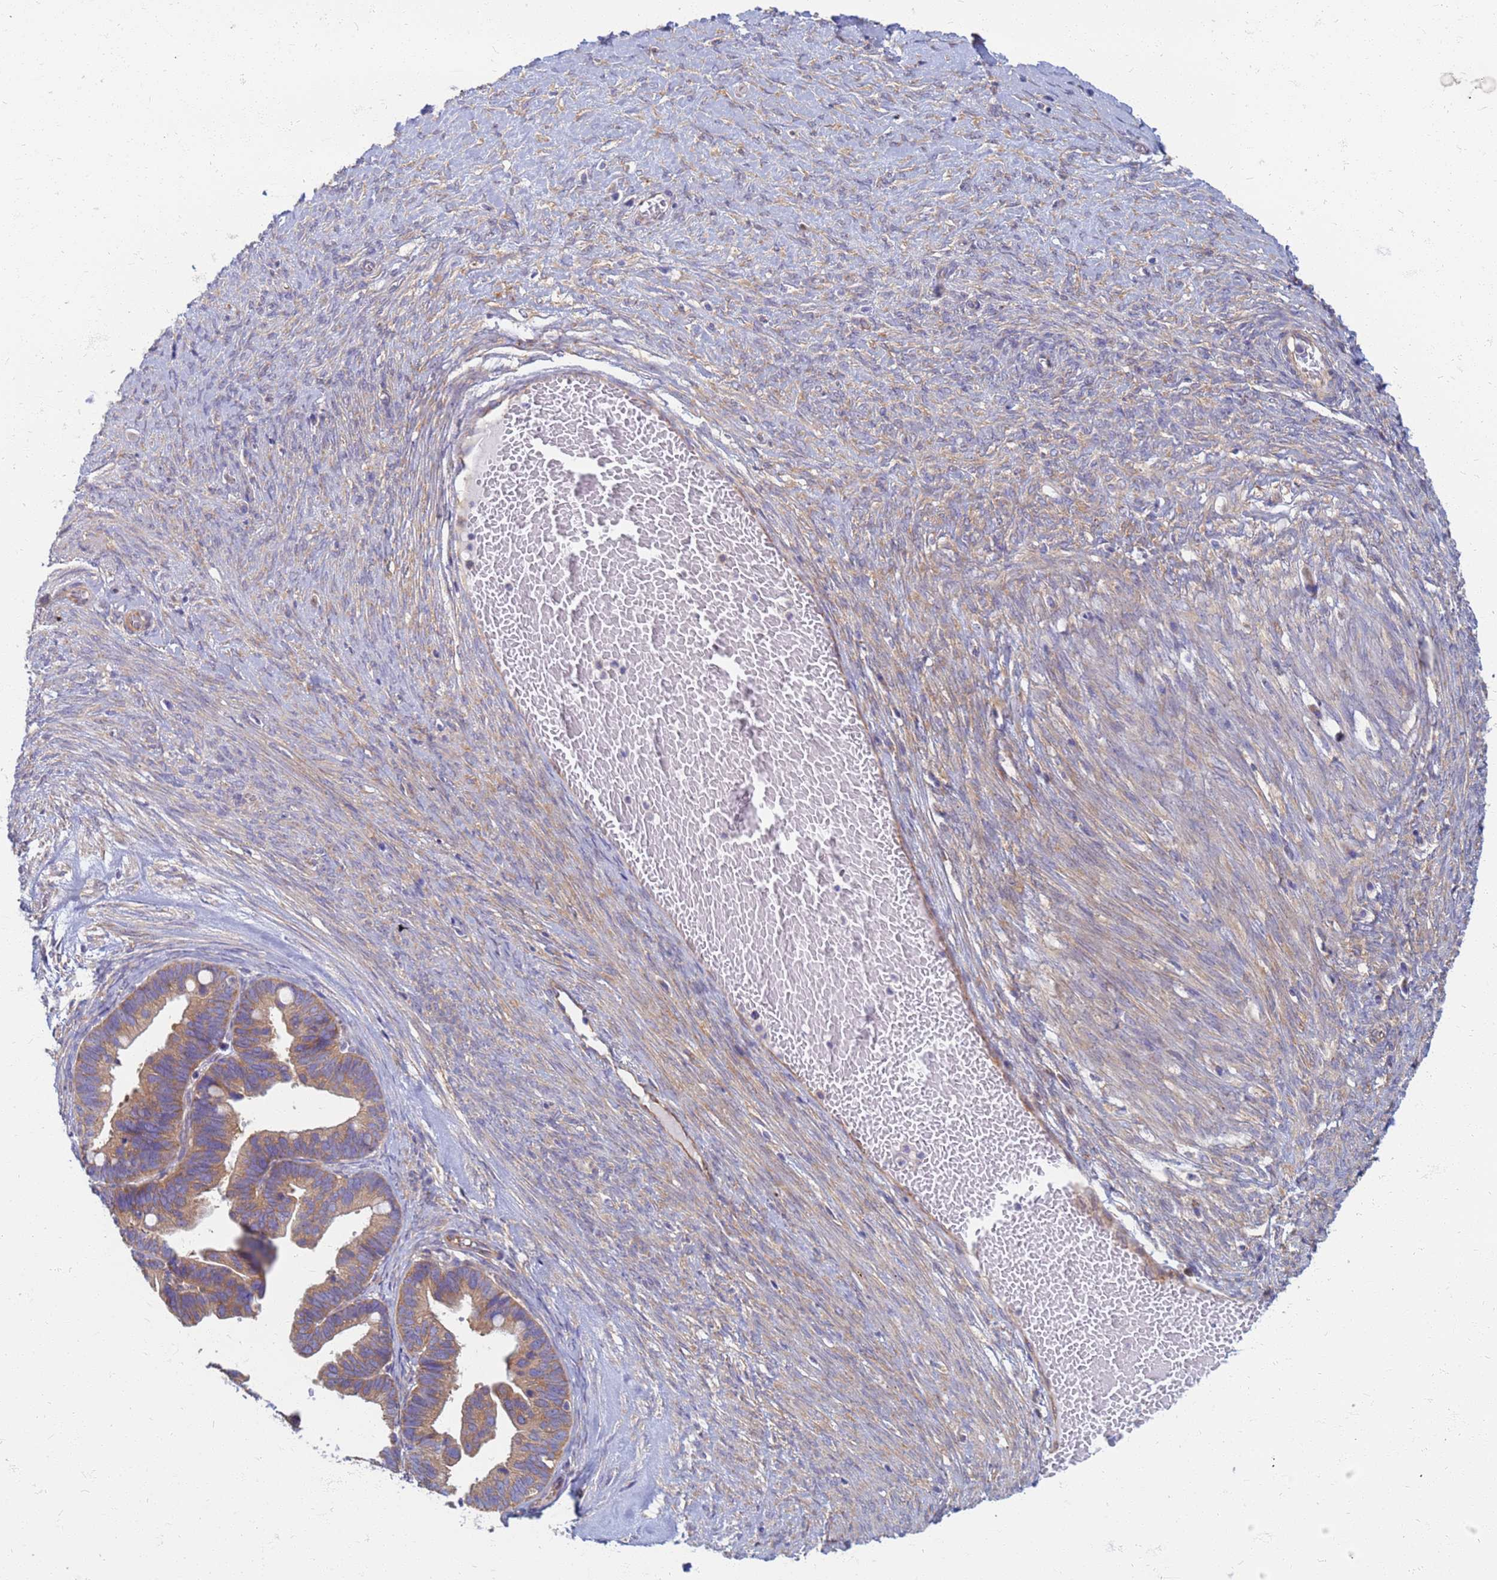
{"staining": {"intensity": "moderate", "quantity": ">75%", "location": "cytoplasmic/membranous"}, "tissue": "ovarian cancer", "cell_type": "Tumor cells", "image_type": "cancer", "snomed": [{"axis": "morphology", "description": "Cystadenocarcinoma, serous, NOS"}, {"axis": "topography", "description": "Ovary"}], "caption": "Ovarian cancer (serous cystadenocarcinoma) stained with DAB (3,3'-diaminobenzidine) IHC reveals medium levels of moderate cytoplasmic/membranous positivity in about >75% of tumor cells. Nuclei are stained in blue.", "gene": "EEA1", "patient": {"sex": "female", "age": 56}}